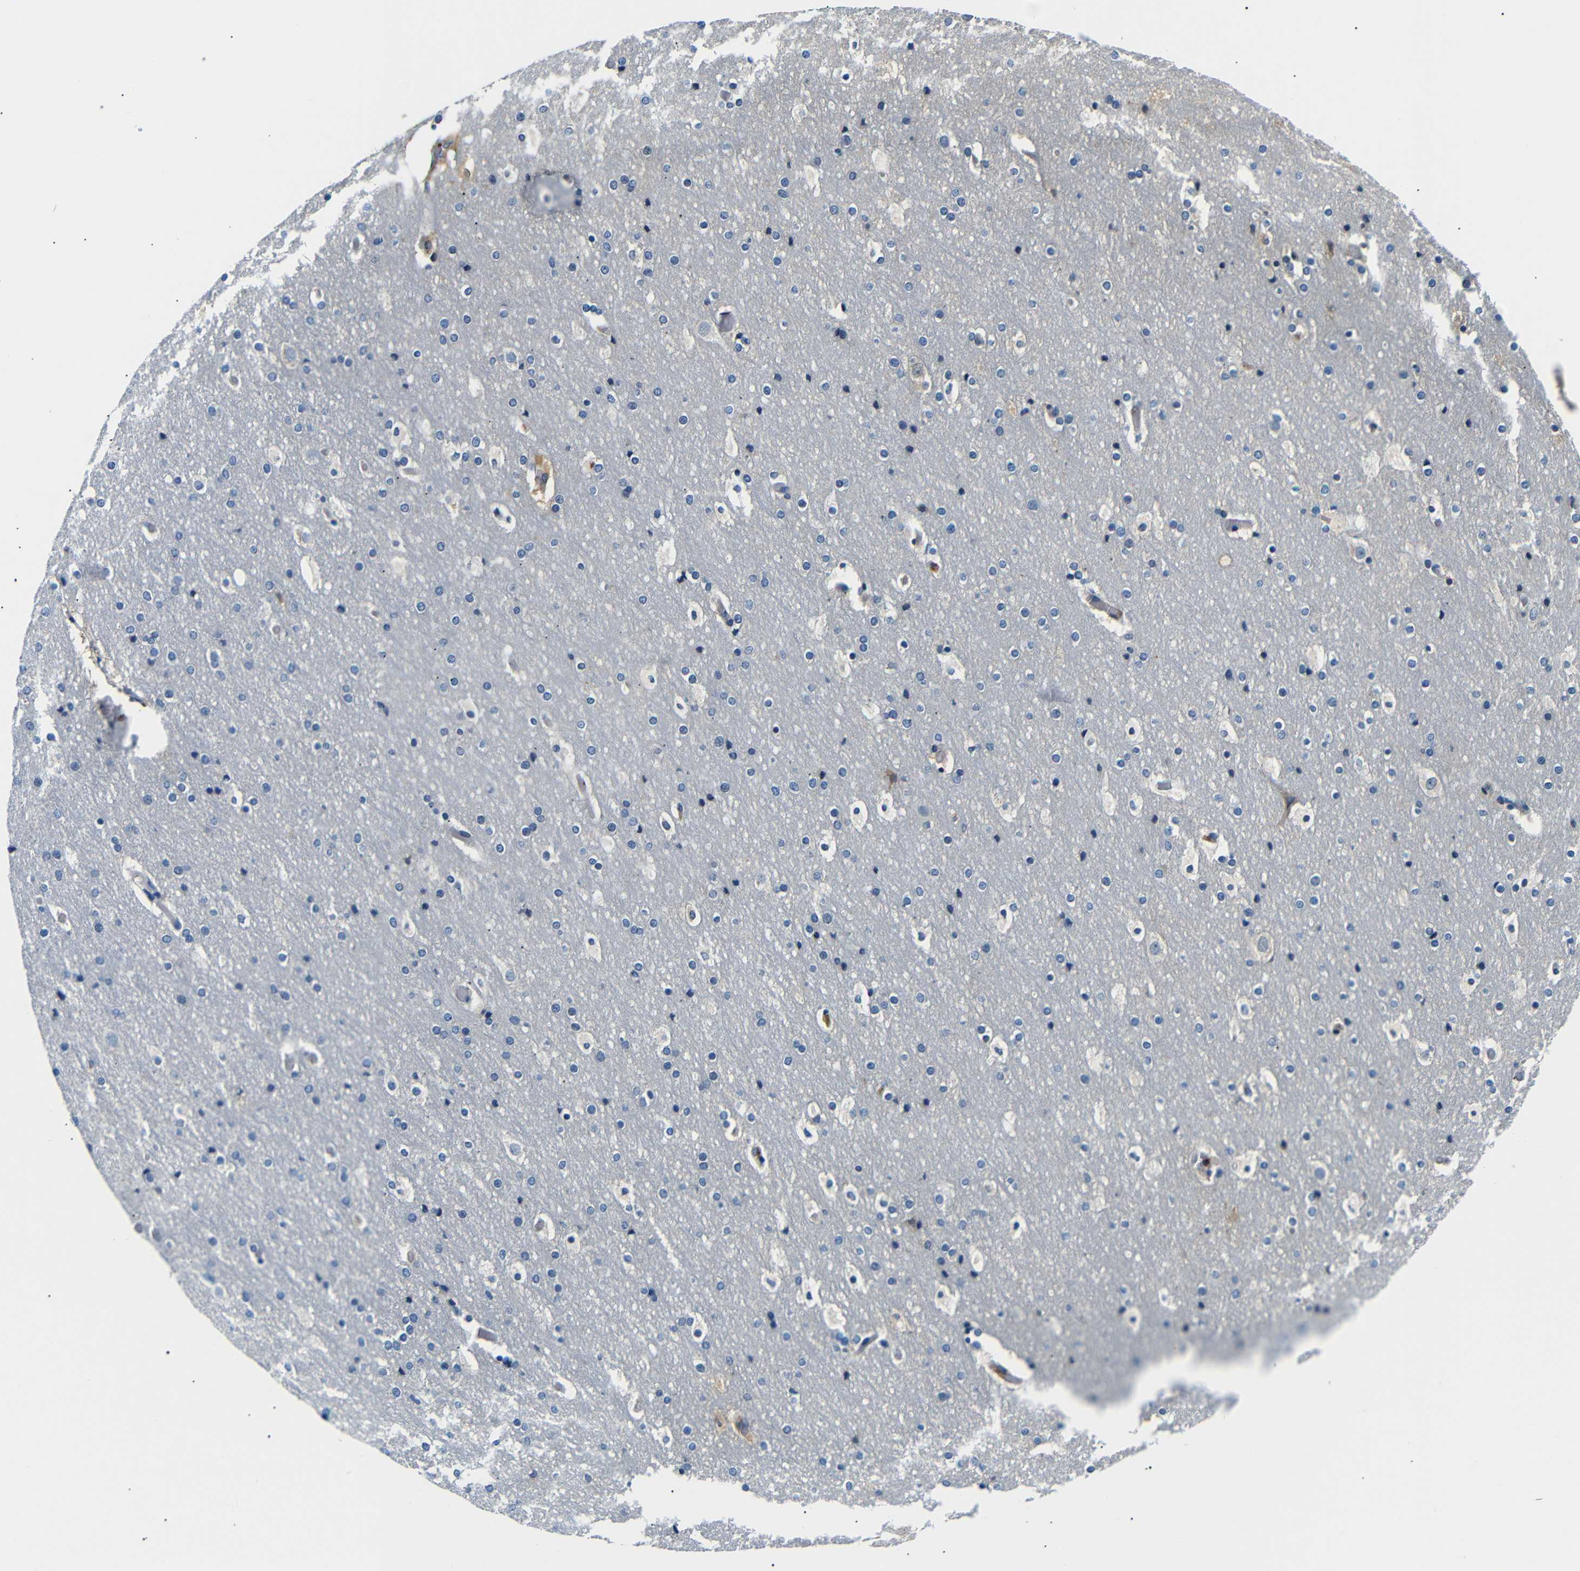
{"staining": {"intensity": "negative", "quantity": "none", "location": "none"}, "tissue": "cerebral cortex", "cell_type": "Endothelial cells", "image_type": "normal", "snomed": [{"axis": "morphology", "description": "Normal tissue, NOS"}, {"axis": "topography", "description": "Cerebral cortex"}], "caption": "This is an immunohistochemistry (IHC) micrograph of normal human cerebral cortex. There is no expression in endothelial cells.", "gene": "LHCGR", "patient": {"sex": "male", "age": 57}}